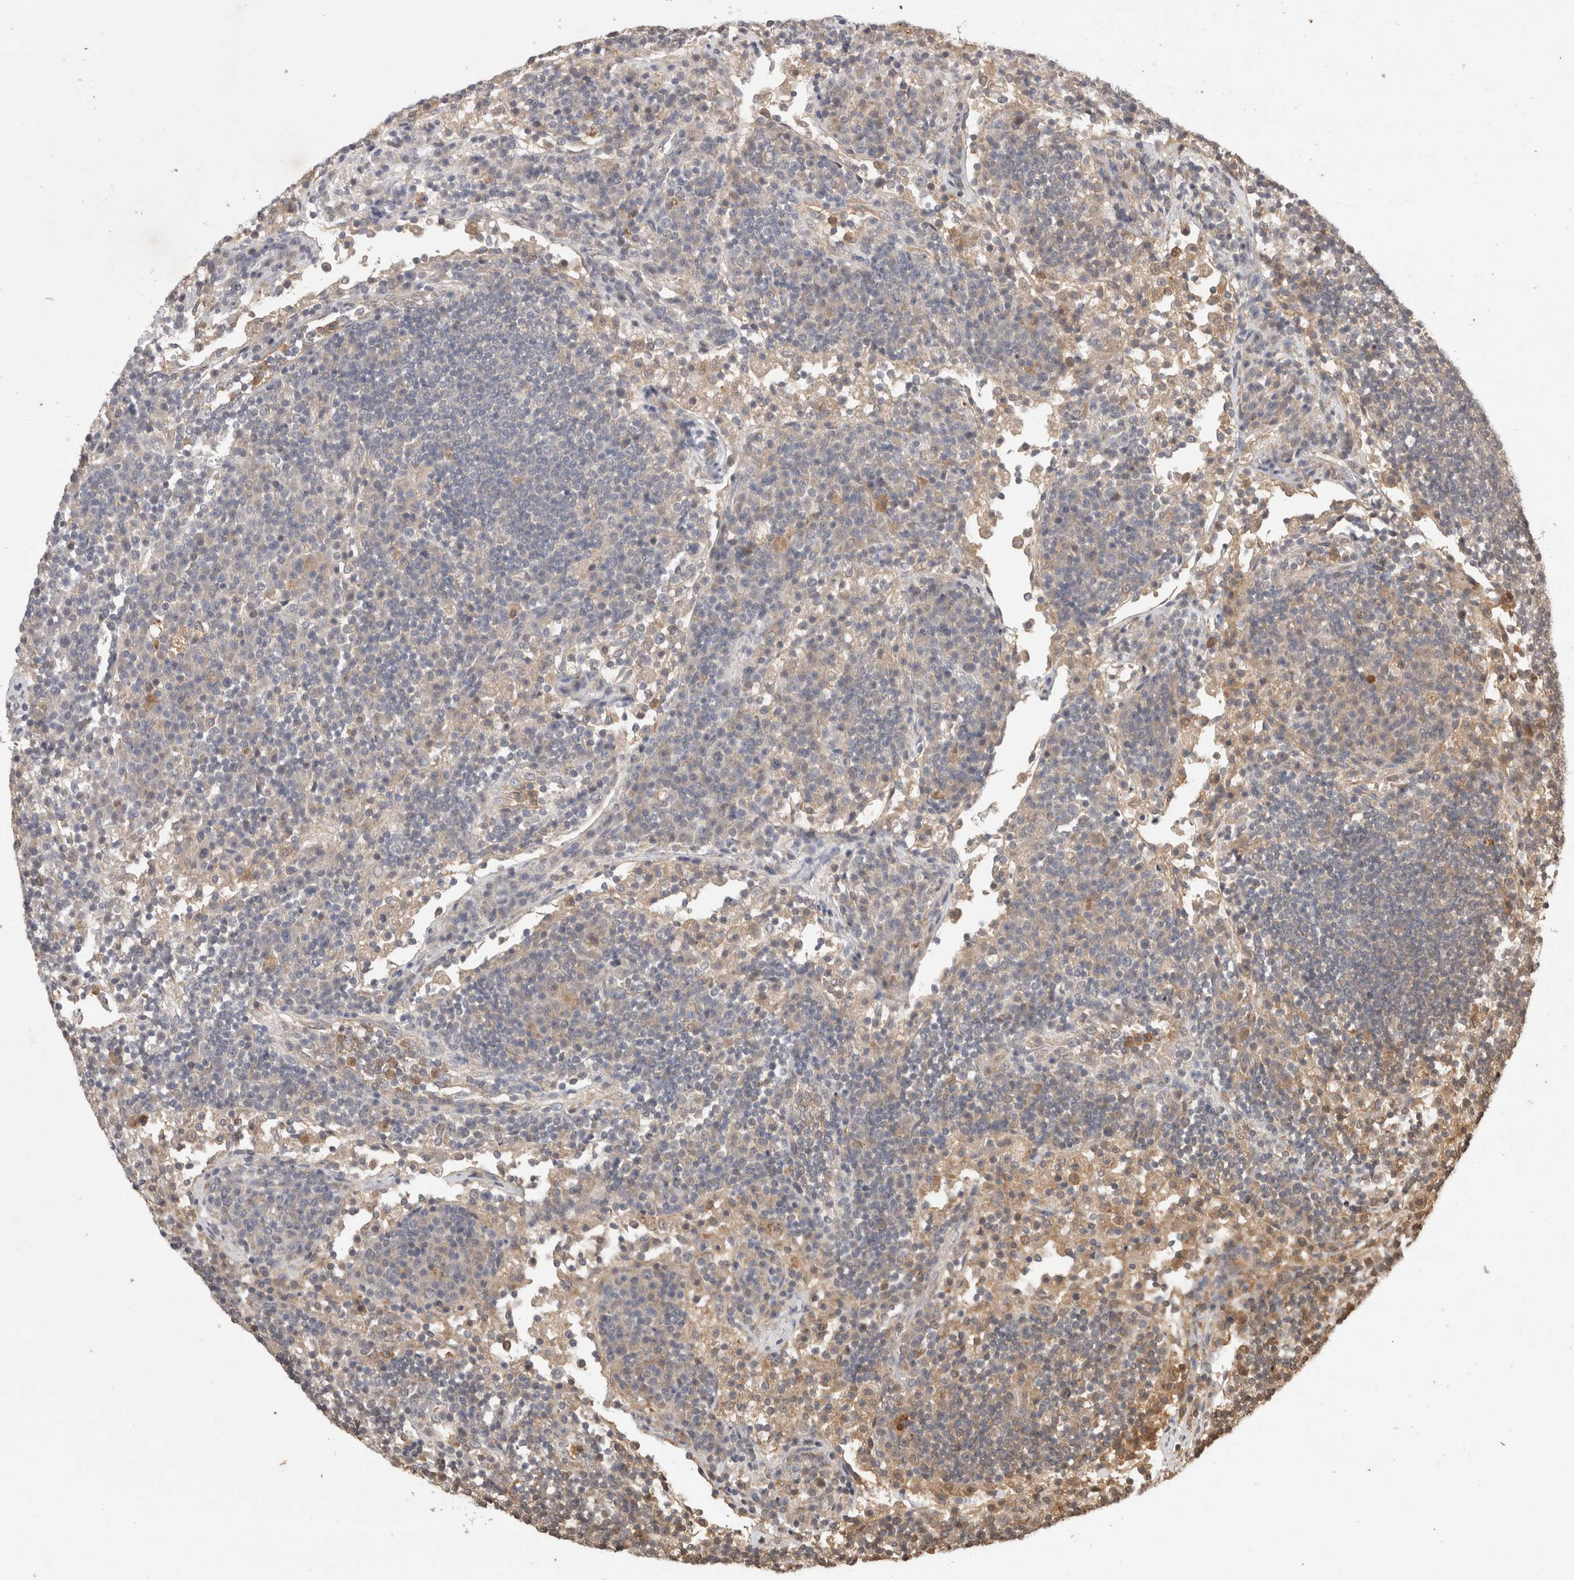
{"staining": {"intensity": "negative", "quantity": "none", "location": "none"}, "tissue": "lymph node", "cell_type": "Germinal center cells", "image_type": "normal", "snomed": [{"axis": "morphology", "description": "Normal tissue, NOS"}, {"axis": "topography", "description": "Lymph node"}], "caption": "The immunohistochemistry photomicrograph has no significant expression in germinal center cells of lymph node.", "gene": "PRMT3", "patient": {"sex": "female", "age": 53}}